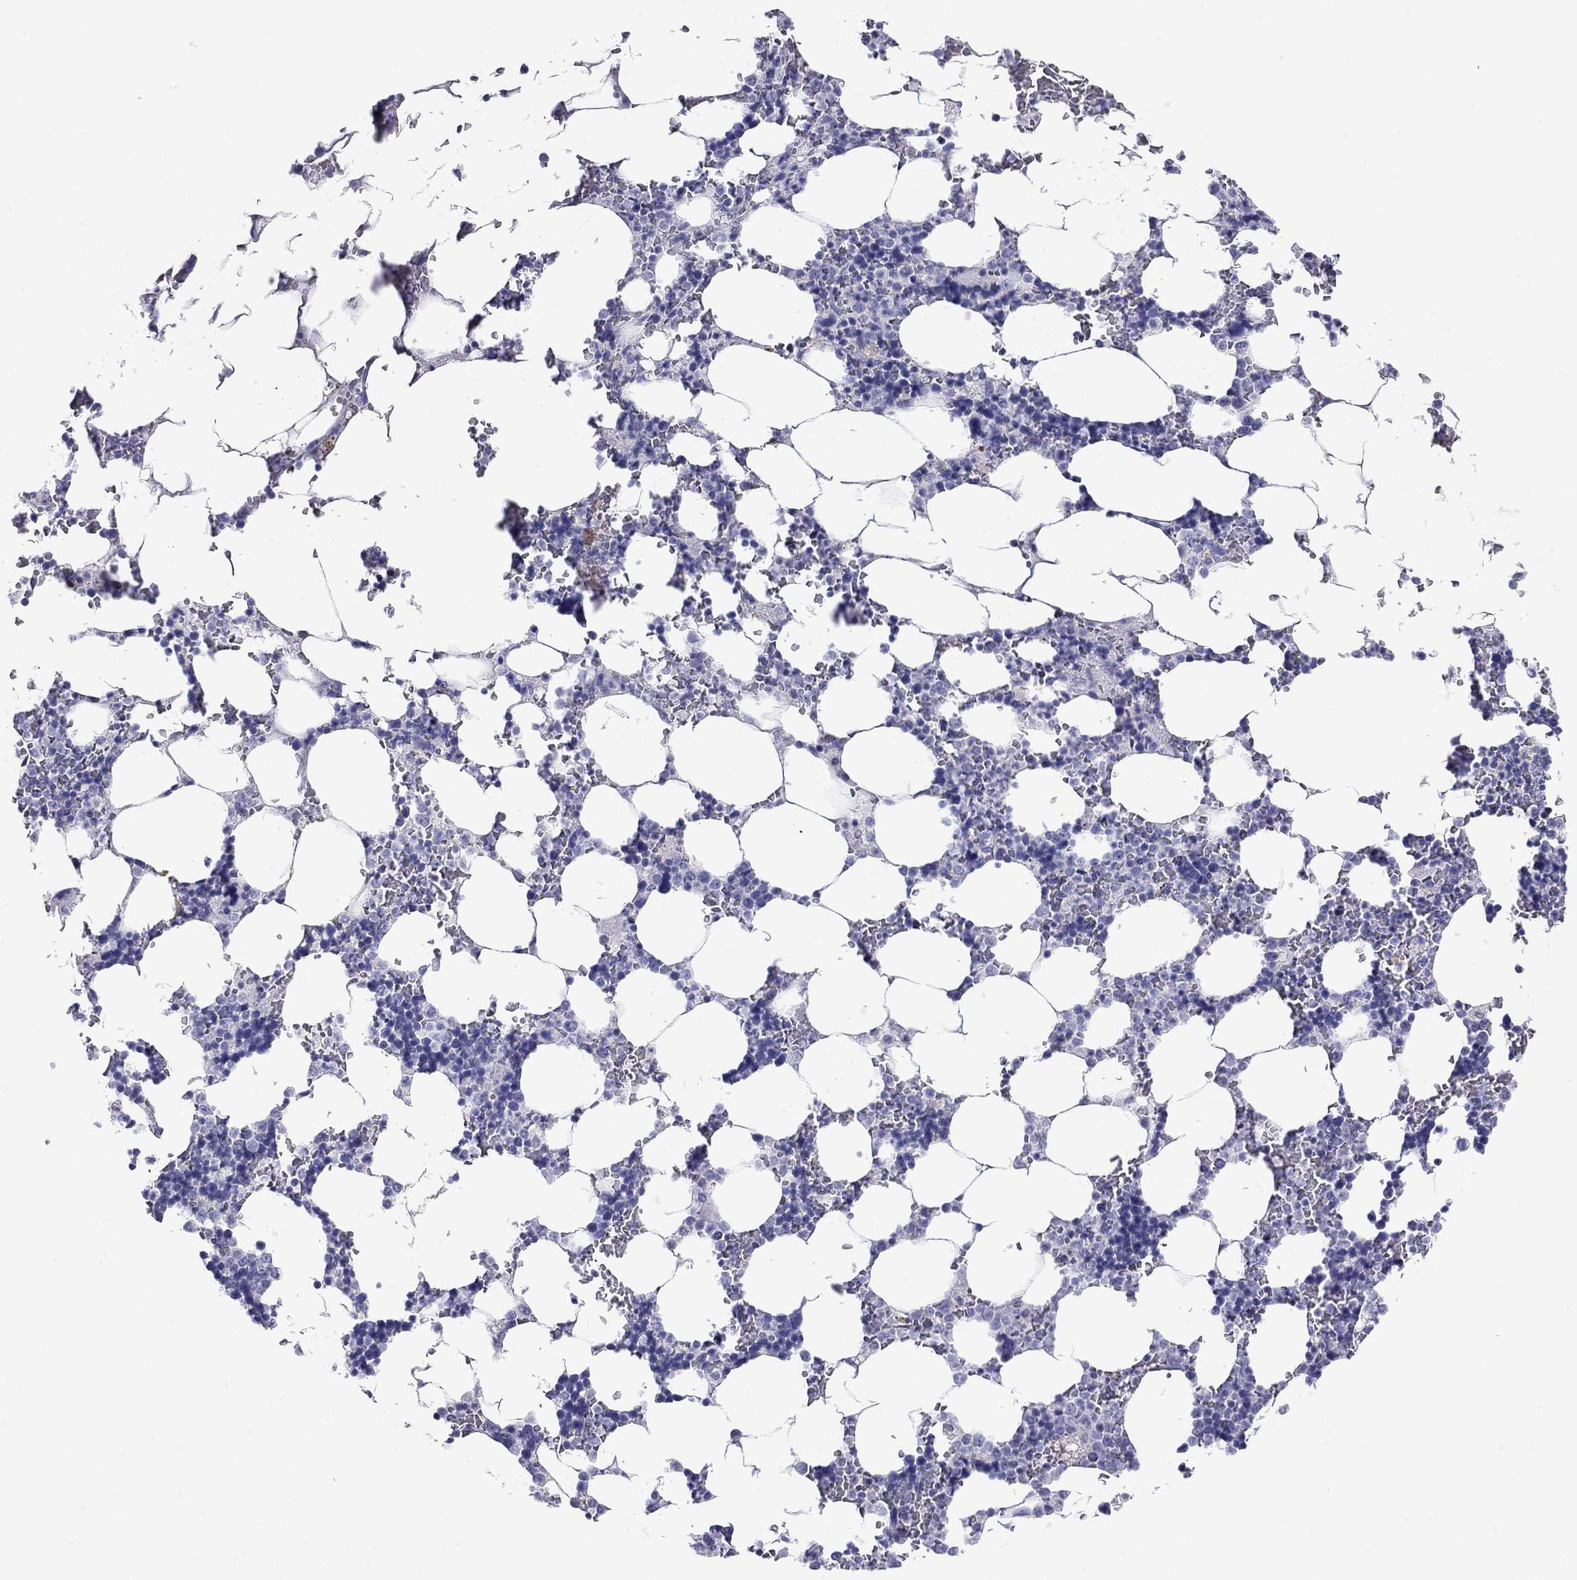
{"staining": {"intensity": "negative", "quantity": "none", "location": "none"}, "tissue": "bone marrow", "cell_type": "Hematopoietic cells", "image_type": "normal", "snomed": [{"axis": "morphology", "description": "Normal tissue, NOS"}, {"axis": "topography", "description": "Bone marrow"}], "caption": "DAB (3,3'-diaminobenzidine) immunohistochemical staining of unremarkable human bone marrow displays no significant staining in hematopoietic cells.", "gene": "MYMX", "patient": {"sex": "male", "age": 51}}